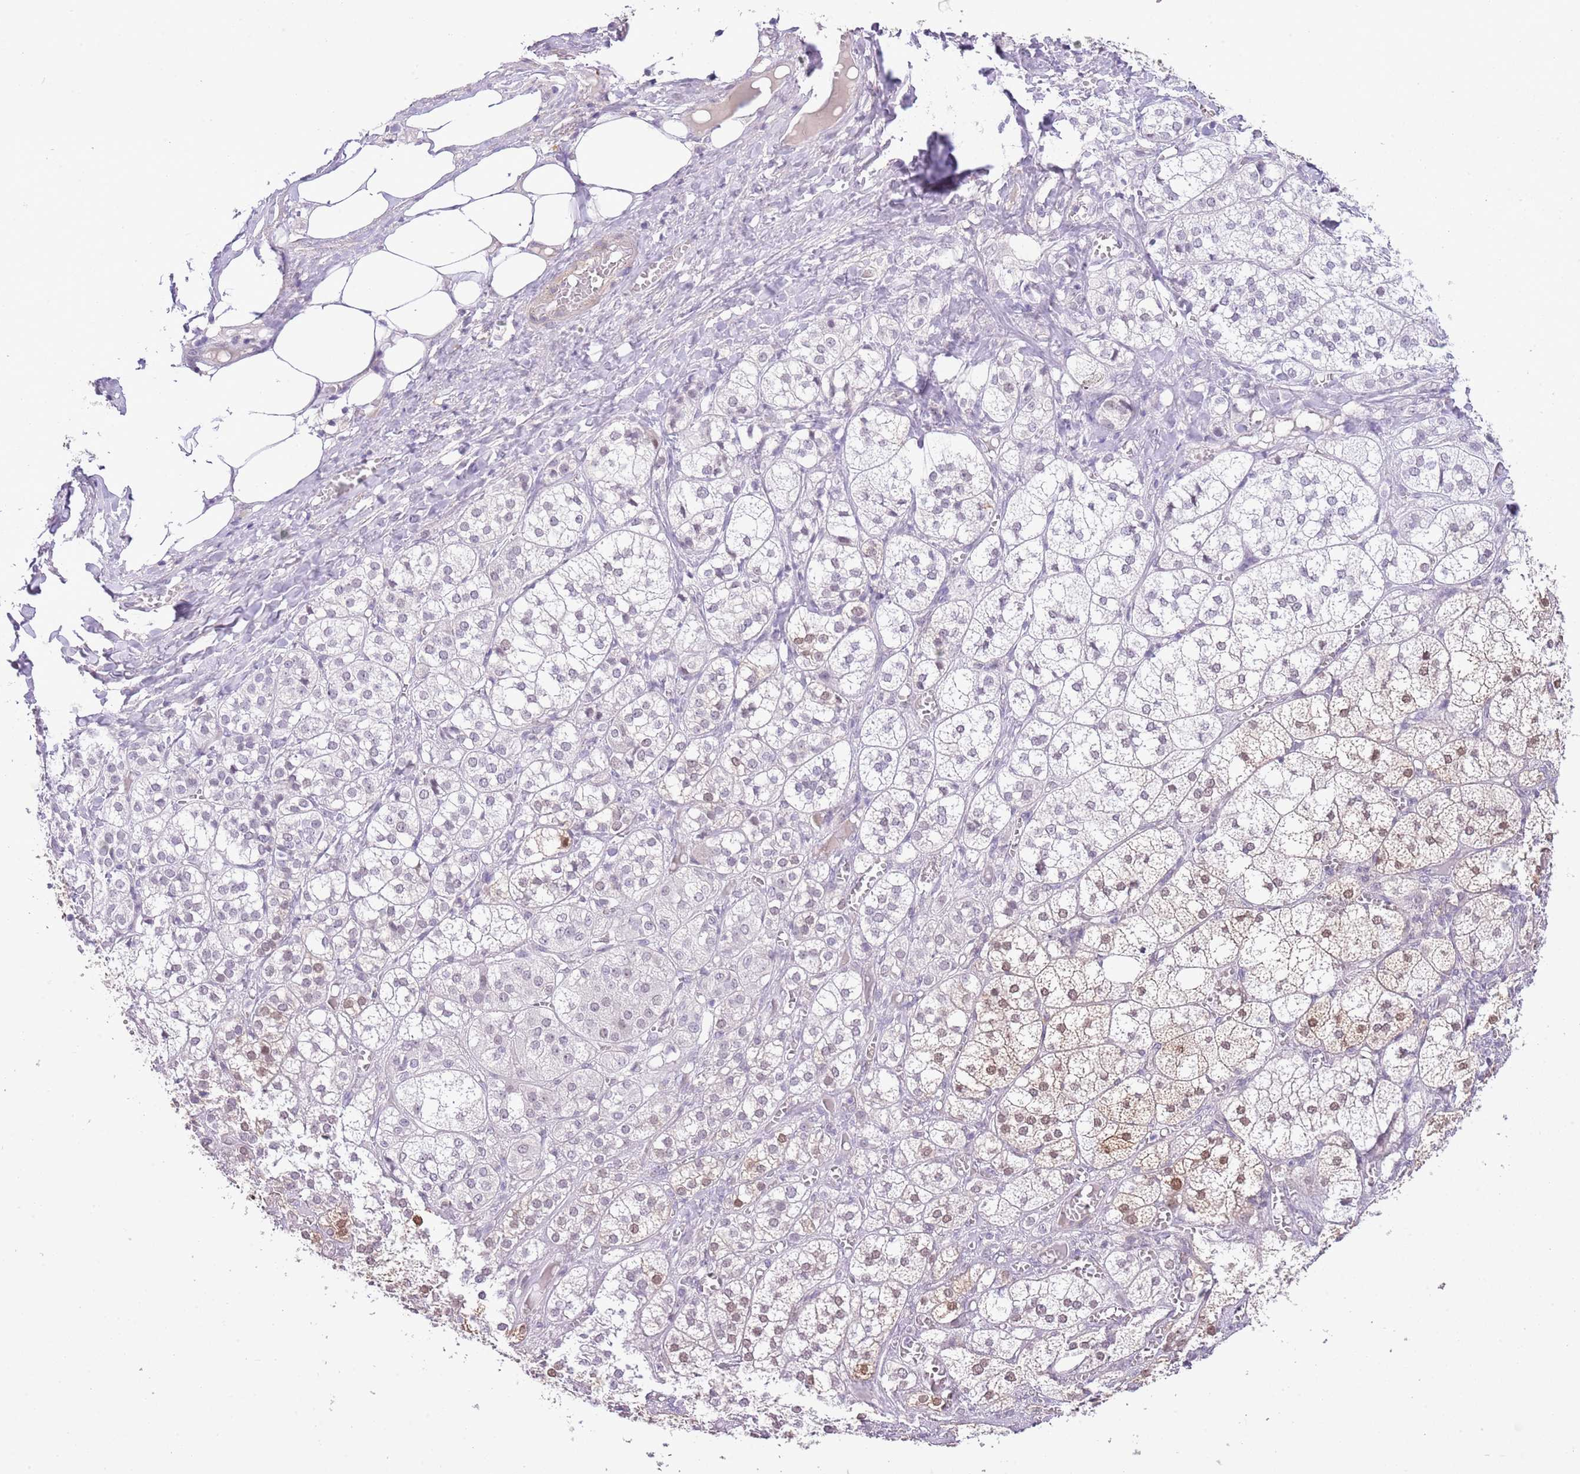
{"staining": {"intensity": "moderate", "quantity": "<25%", "location": "cytoplasmic/membranous,nuclear"}, "tissue": "adrenal gland", "cell_type": "Glandular cells", "image_type": "normal", "snomed": [{"axis": "morphology", "description": "Normal tissue, NOS"}, {"axis": "topography", "description": "Adrenal gland"}], "caption": "A brown stain shows moderate cytoplasmic/membranous,nuclear expression of a protein in glandular cells of normal human adrenal gland. (Stains: DAB in brown, nuclei in blue, Microscopy: brightfield microscopy at high magnification).", "gene": "MIDN", "patient": {"sex": "female", "age": 61}}